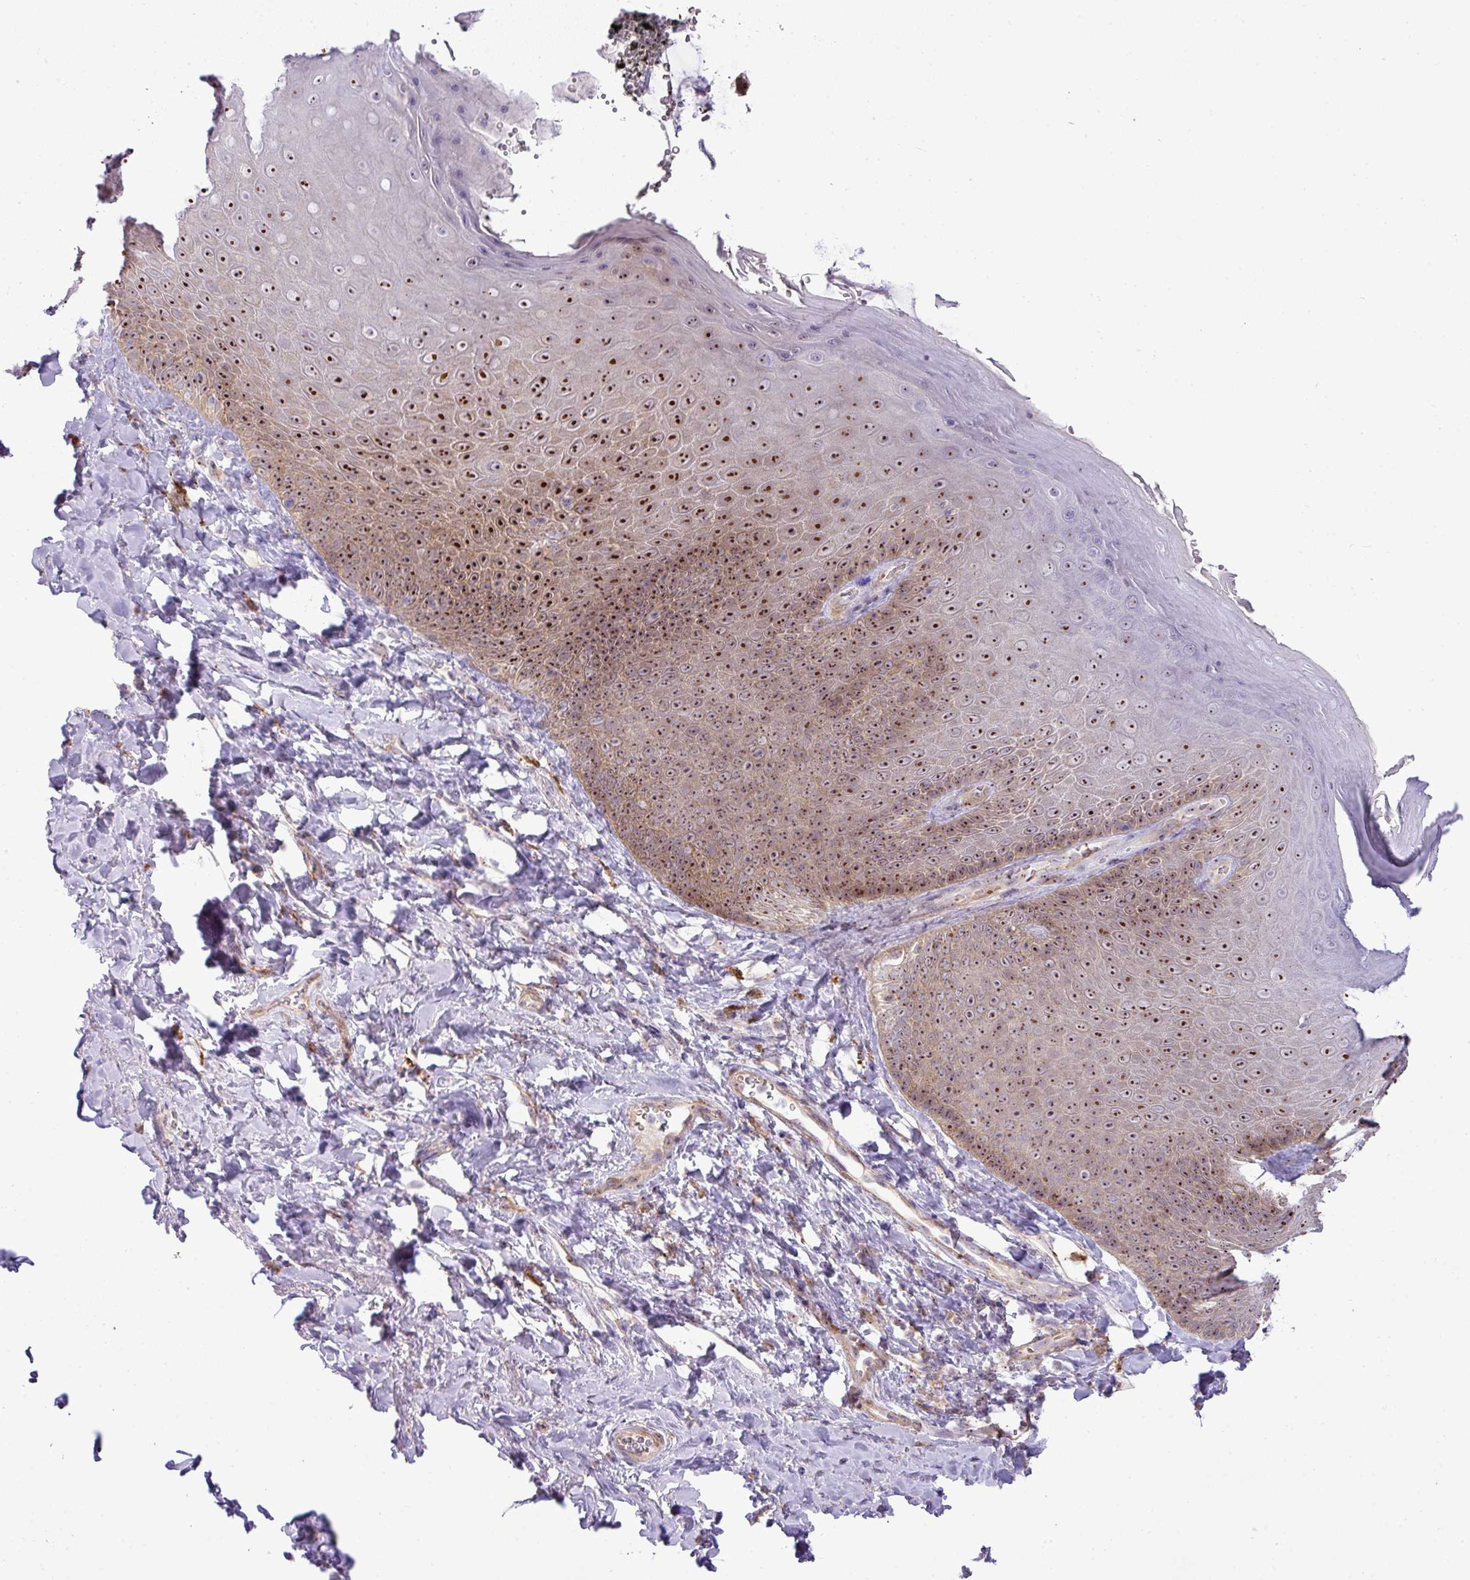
{"staining": {"intensity": "strong", "quantity": "25%-75%", "location": "nuclear"}, "tissue": "skin", "cell_type": "Epidermal cells", "image_type": "normal", "snomed": [{"axis": "morphology", "description": "Normal tissue, NOS"}, {"axis": "topography", "description": "Anal"}, {"axis": "topography", "description": "Peripheral nerve tissue"}], "caption": "High-power microscopy captured an immunohistochemistry (IHC) micrograph of unremarkable skin, revealing strong nuclear positivity in about 25%-75% of epidermal cells.", "gene": "MAK16", "patient": {"sex": "male", "age": 53}}